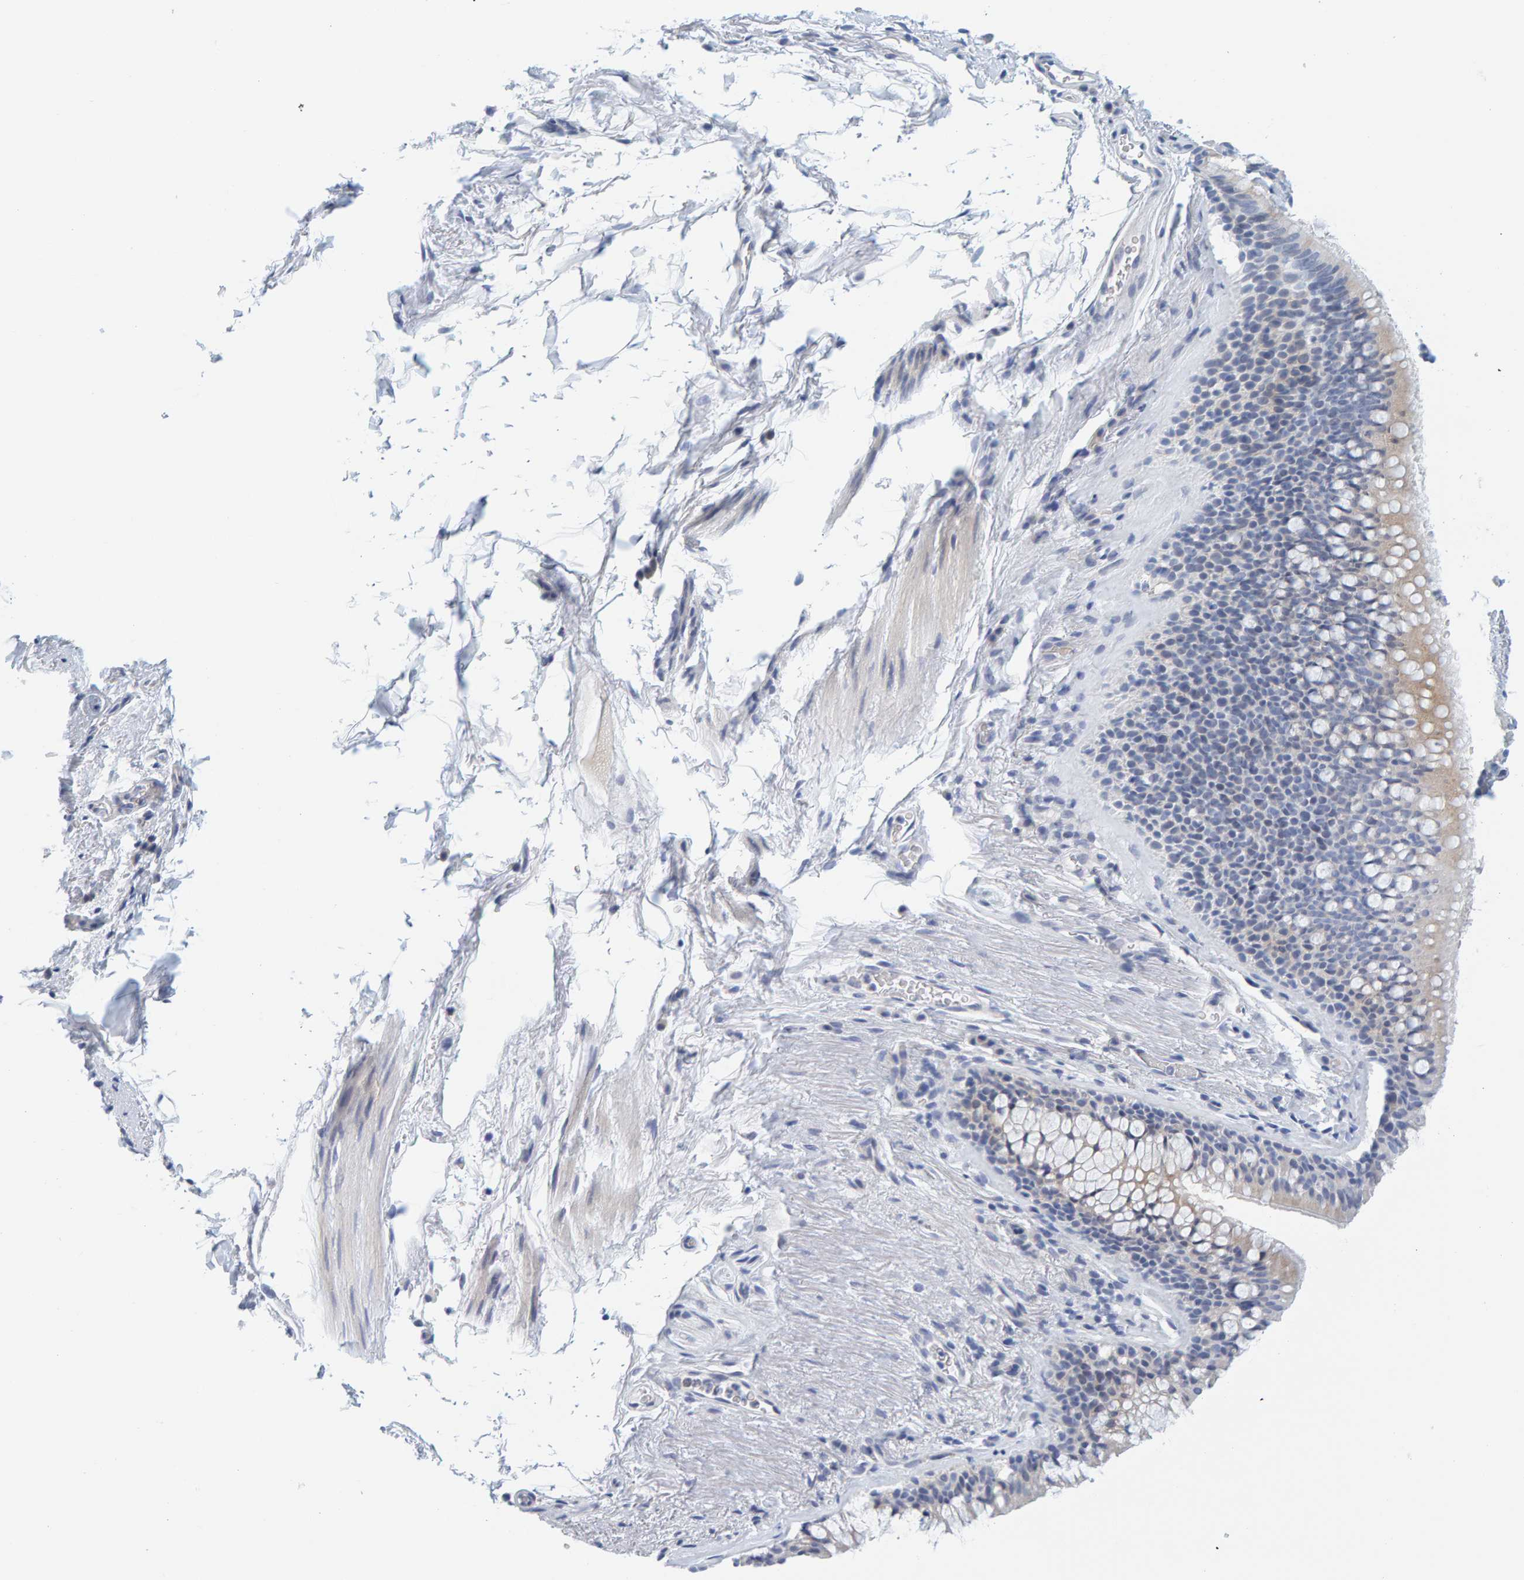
{"staining": {"intensity": "weak", "quantity": "<25%", "location": "cytoplasmic/membranous"}, "tissue": "bronchus", "cell_type": "Respiratory epithelial cells", "image_type": "normal", "snomed": [{"axis": "morphology", "description": "Normal tissue, NOS"}, {"axis": "topography", "description": "Cartilage tissue"}, {"axis": "topography", "description": "Bronchus"}], "caption": "An immunohistochemistry (IHC) histopathology image of benign bronchus is shown. There is no staining in respiratory epithelial cells of bronchus.", "gene": "MOG", "patient": {"sex": "female", "age": 53}}